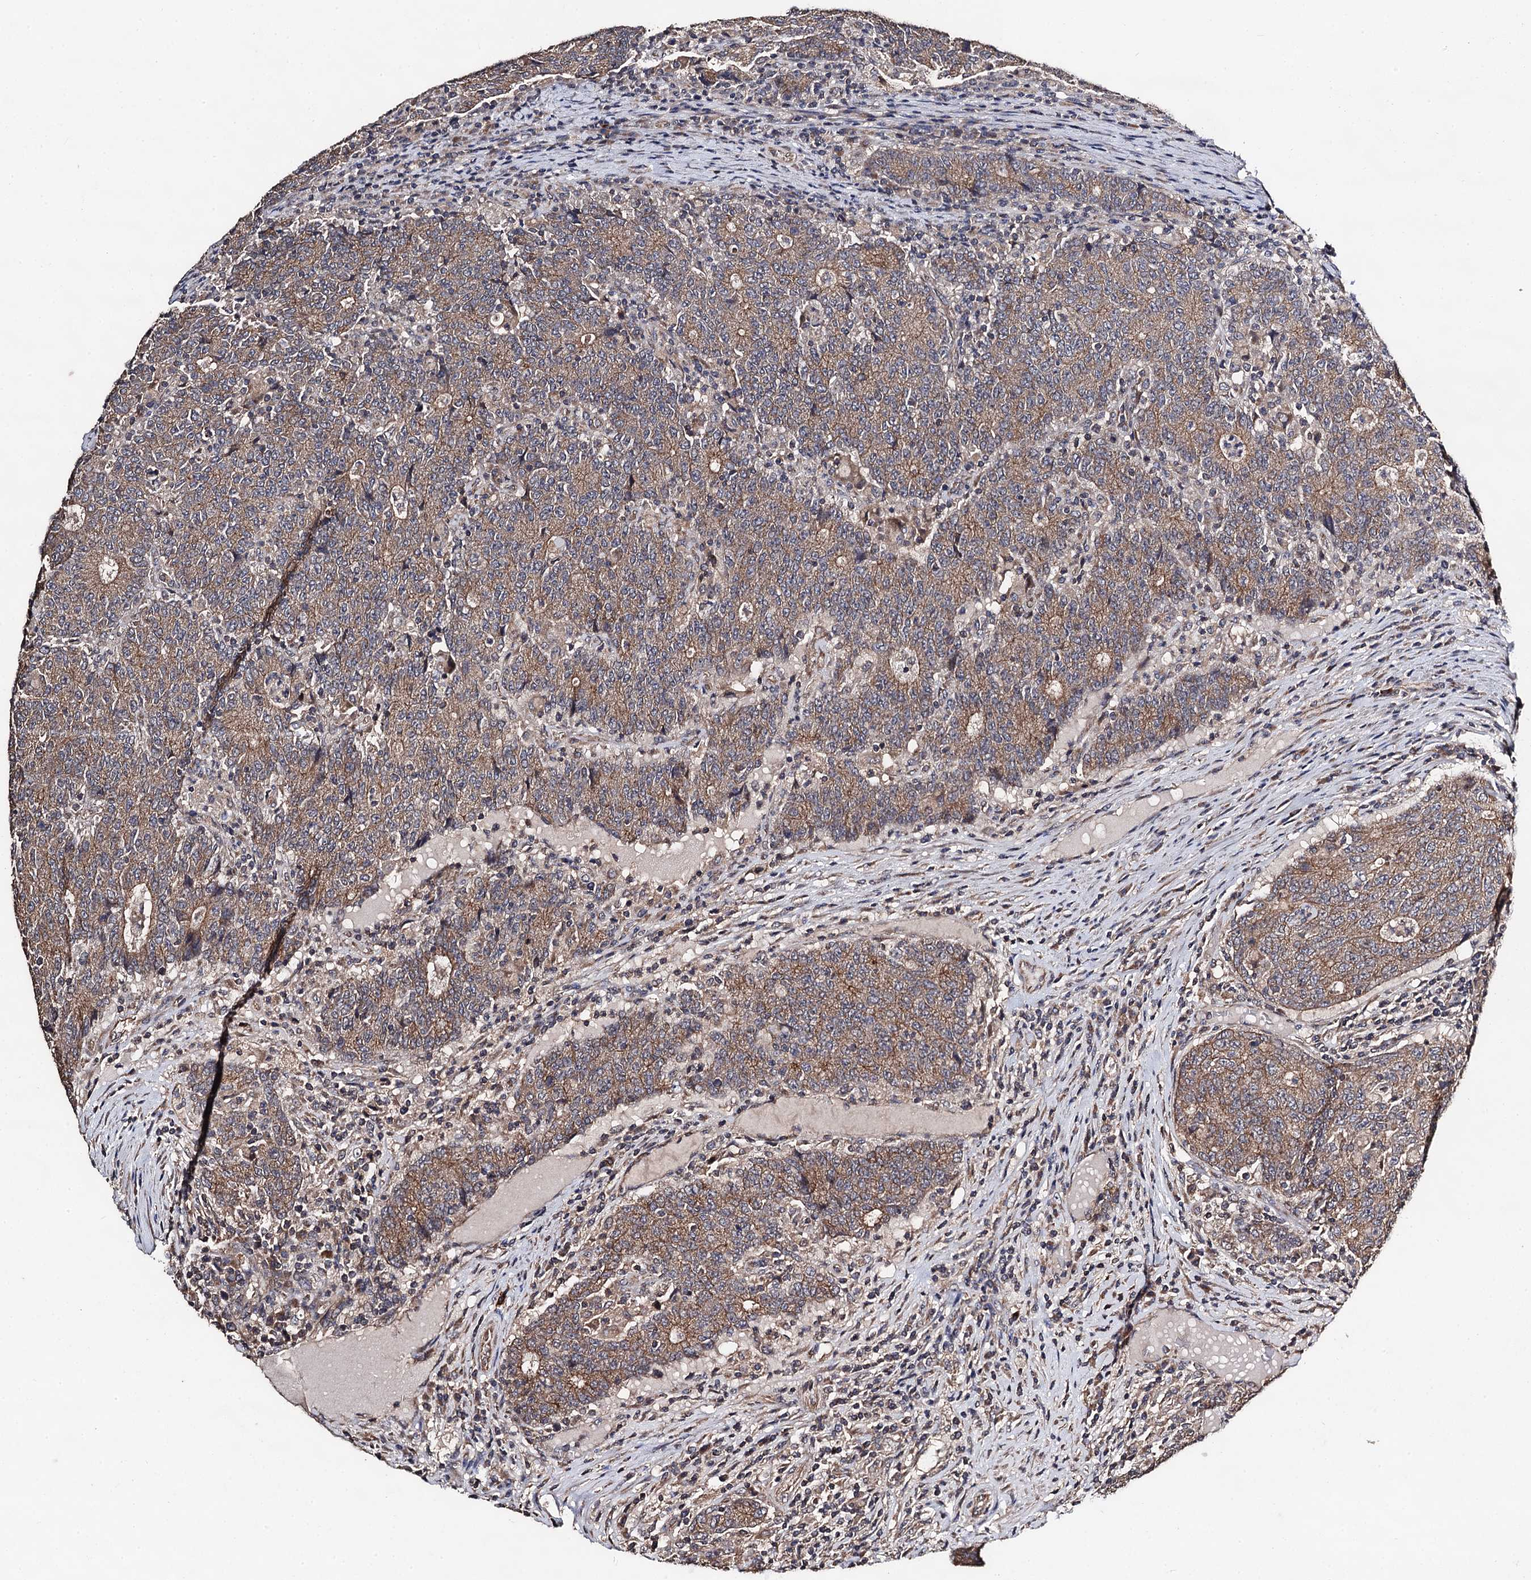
{"staining": {"intensity": "moderate", "quantity": ">75%", "location": "cytoplasmic/membranous"}, "tissue": "colorectal cancer", "cell_type": "Tumor cells", "image_type": "cancer", "snomed": [{"axis": "morphology", "description": "Adenocarcinoma, NOS"}, {"axis": "topography", "description": "Colon"}], "caption": "Immunohistochemistry image of neoplastic tissue: colorectal adenocarcinoma stained using immunohistochemistry (IHC) demonstrates medium levels of moderate protein expression localized specifically in the cytoplasmic/membranous of tumor cells, appearing as a cytoplasmic/membranous brown color.", "gene": "PPTC7", "patient": {"sex": "female", "age": 75}}